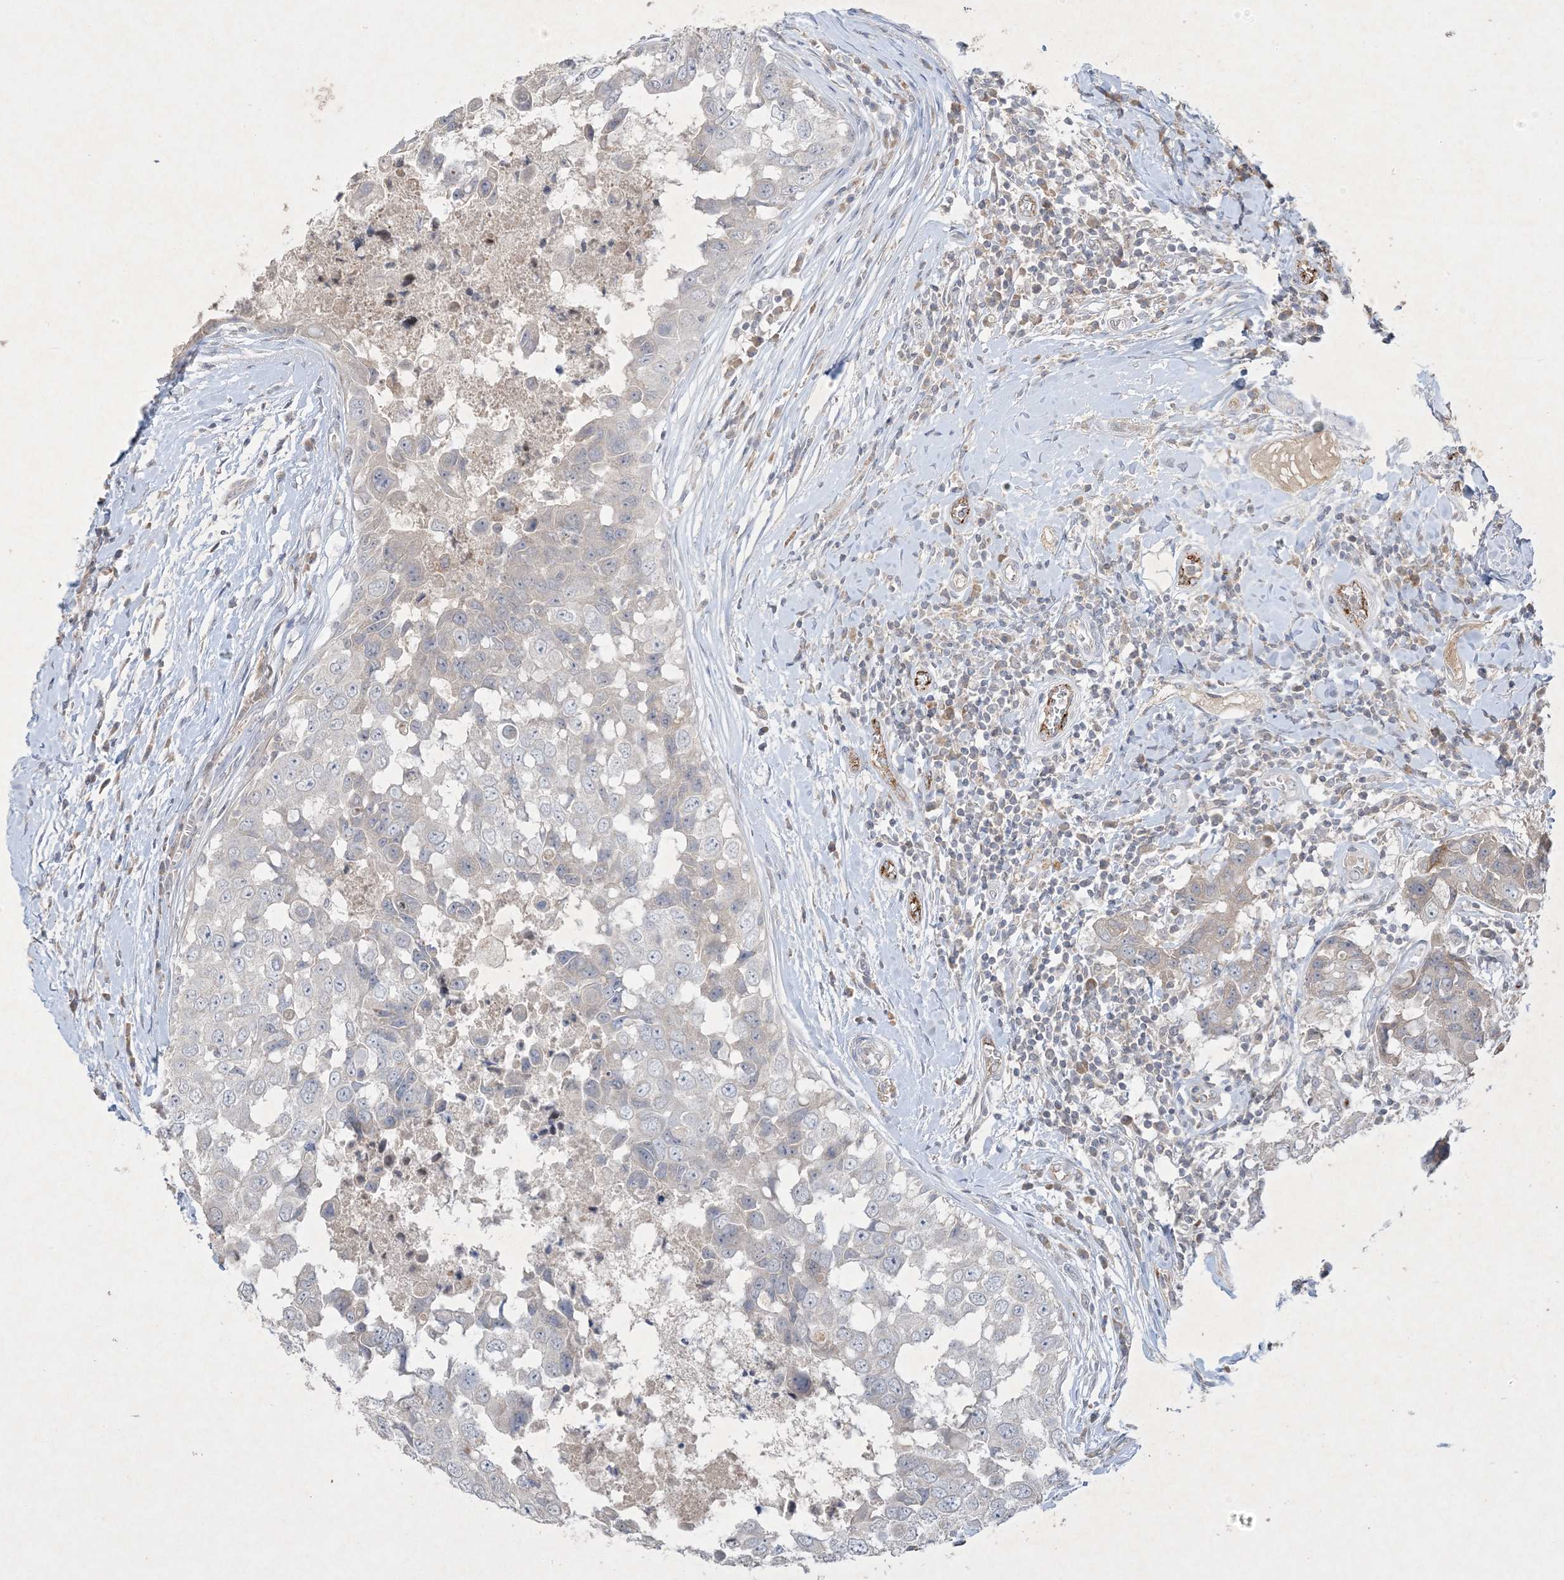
{"staining": {"intensity": "negative", "quantity": "none", "location": "none"}, "tissue": "breast cancer", "cell_type": "Tumor cells", "image_type": "cancer", "snomed": [{"axis": "morphology", "description": "Duct carcinoma"}, {"axis": "topography", "description": "Breast"}], "caption": "Intraductal carcinoma (breast) was stained to show a protein in brown. There is no significant staining in tumor cells. (Brightfield microscopy of DAB (3,3'-diaminobenzidine) immunohistochemistry at high magnification).", "gene": "PRSS36", "patient": {"sex": "female", "age": 27}}